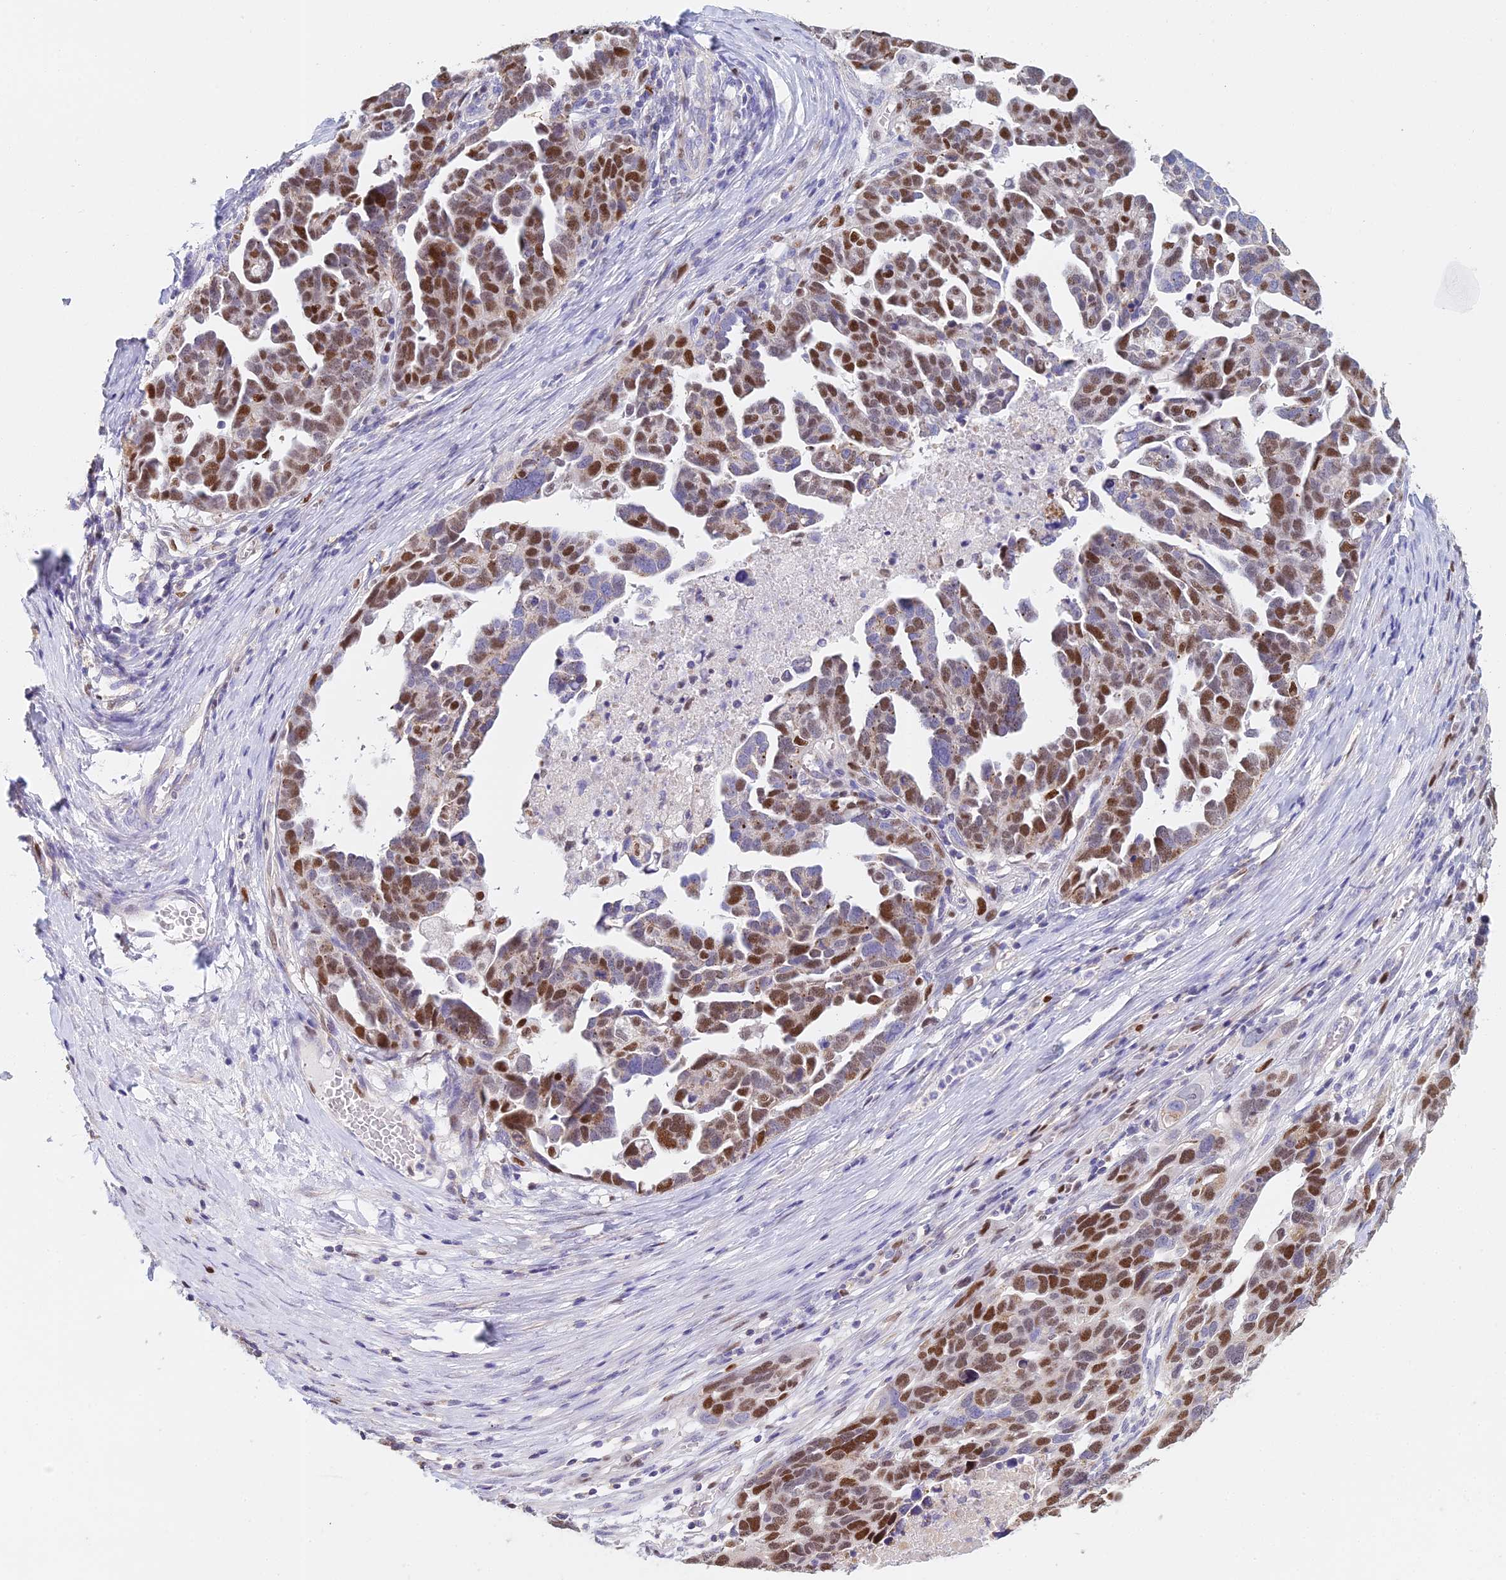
{"staining": {"intensity": "strong", "quantity": "25%-75%", "location": "nuclear"}, "tissue": "ovarian cancer", "cell_type": "Tumor cells", "image_type": "cancer", "snomed": [{"axis": "morphology", "description": "Cystadenocarcinoma, serous, NOS"}, {"axis": "topography", "description": "Ovary"}], "caption": "About 25%-75% of tumor cells in serous cystadenocarcinoma (ovarian) display strong nuclear protein positivity as visualized by brown immunohistochemical staining.", "gene": "MCM2", "patient": {"sex": "female", "age": 54}}